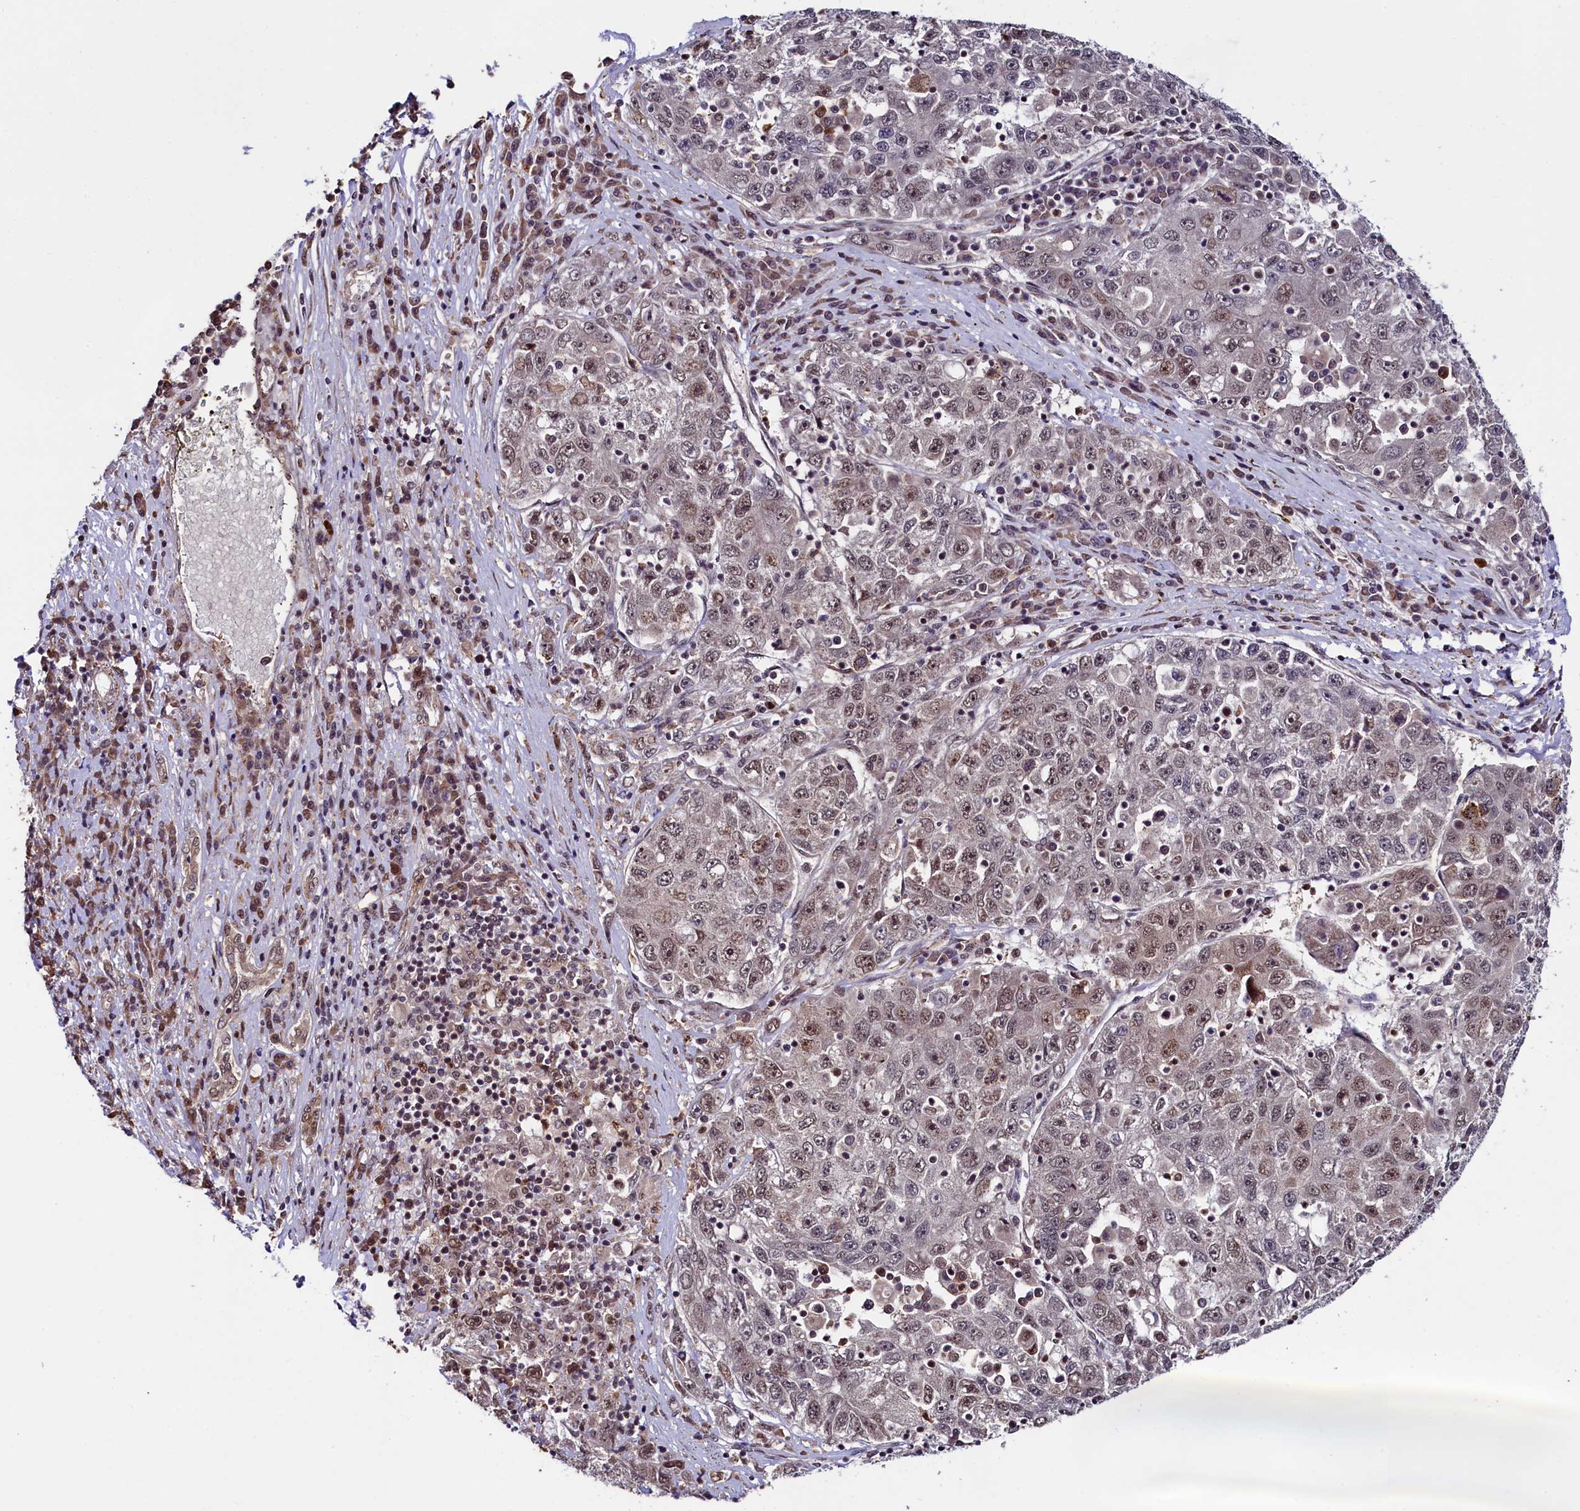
{"staining": {"intensity": "weak", "quantity": ">75%", "location": "nuclear"}, "tissue": "liver cancer", "cell_type": "Tumor cells", "image_type": "cancer", "snomed": [{"axis": "morphology", "description": "Carcinoma, Hepatocellular, NOS"}, {"axis": "topography", "description": "Liver"}], "caption": "Human liver hepatocellular carcinoma stained with a protein marker displays weak staining in tumor cells.", "gene": "LEO1", "patient": {"sex": "male", "age": 49}}